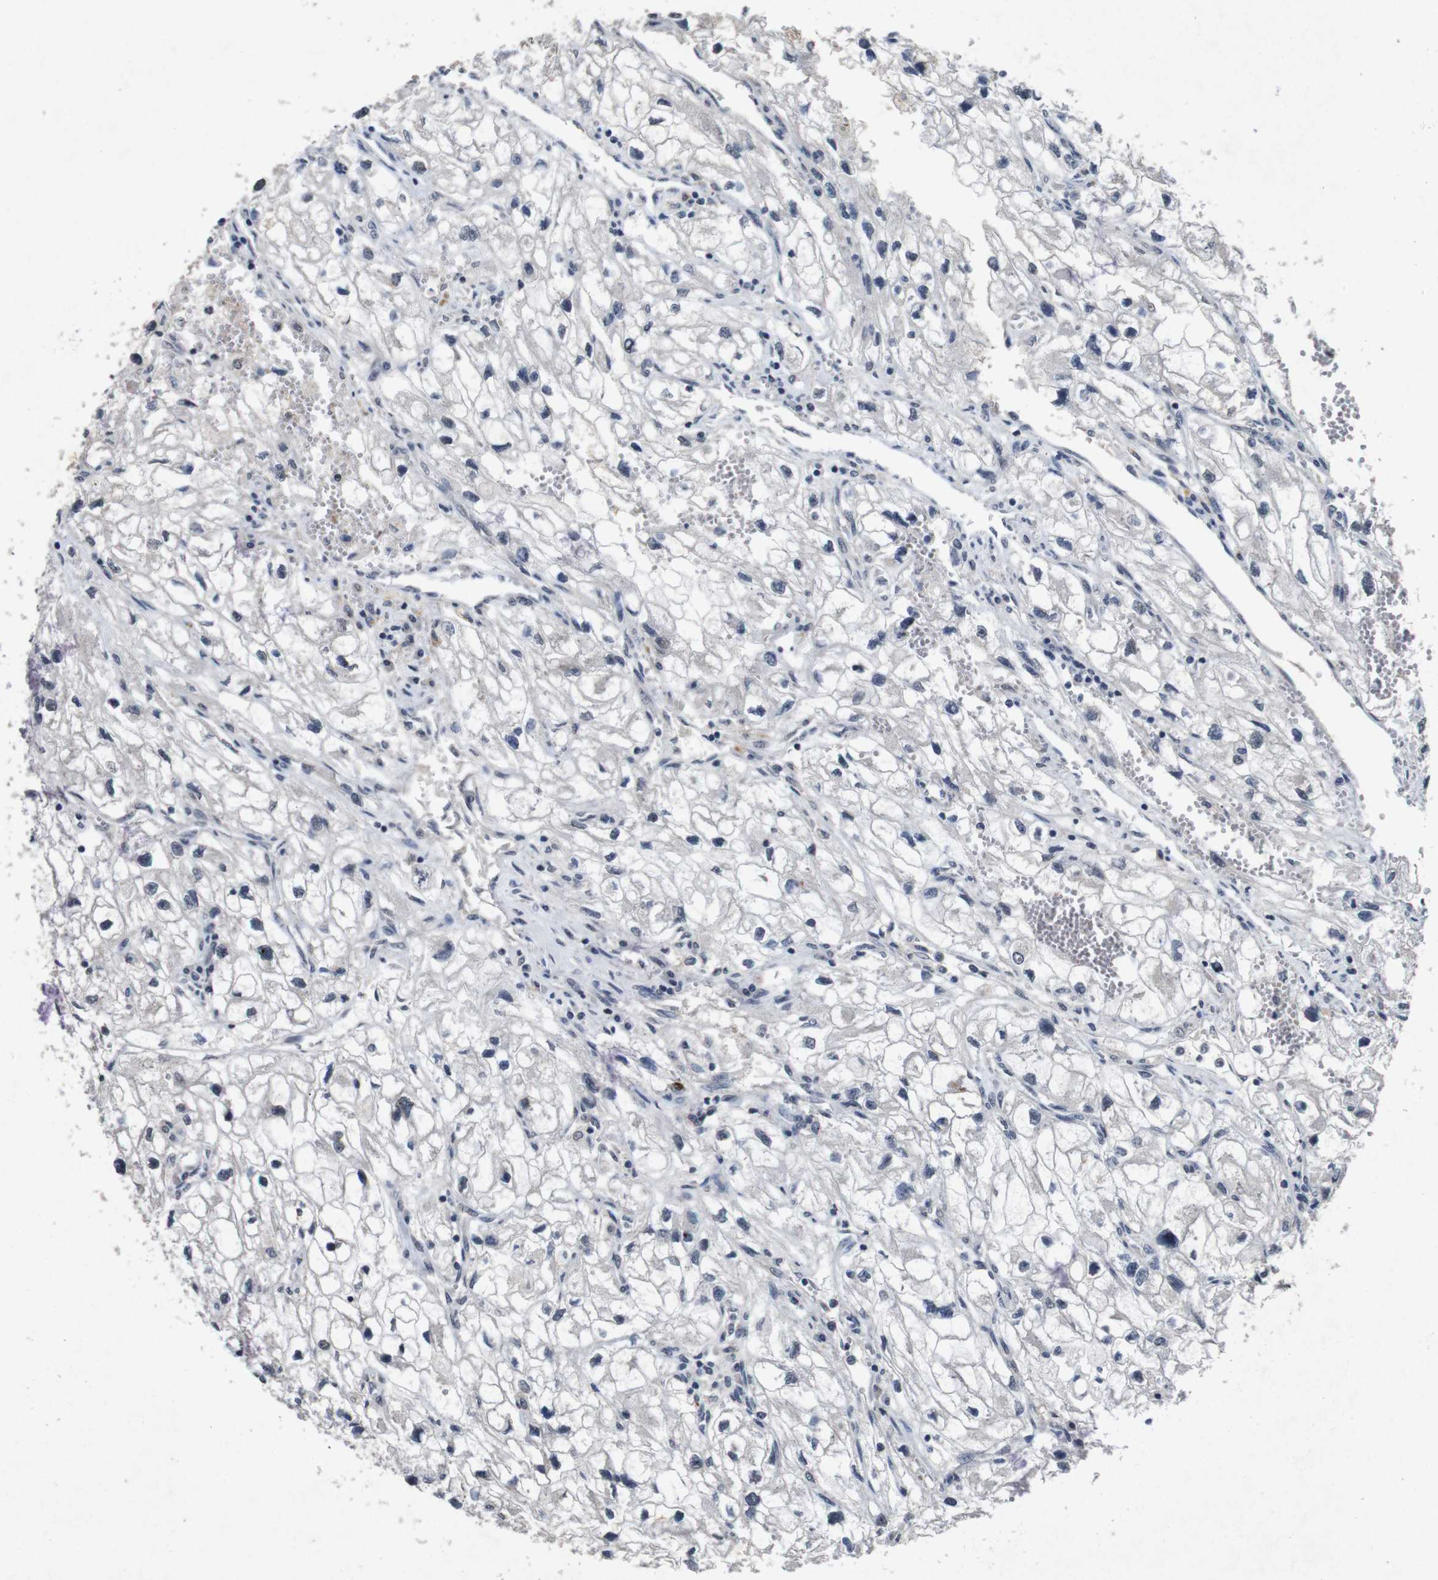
{"staining": {"intensity": "negative", "quantity": "none", "location": "none"}, "tissue": "renal cancer", "cell_type": "Tumor cells", "image_type": "cancer", "snomed": [{"axis": "morphology", "description": "Adenocarcinoma, NOS"}, {"axis": "topography", "description": "Kidney"}], "caption": "There is no significant staining in tumor cells of renal cancer (adenocarcinoma).", "gene": "AKT3", "patient": {"sex": "female", "age": 70}}